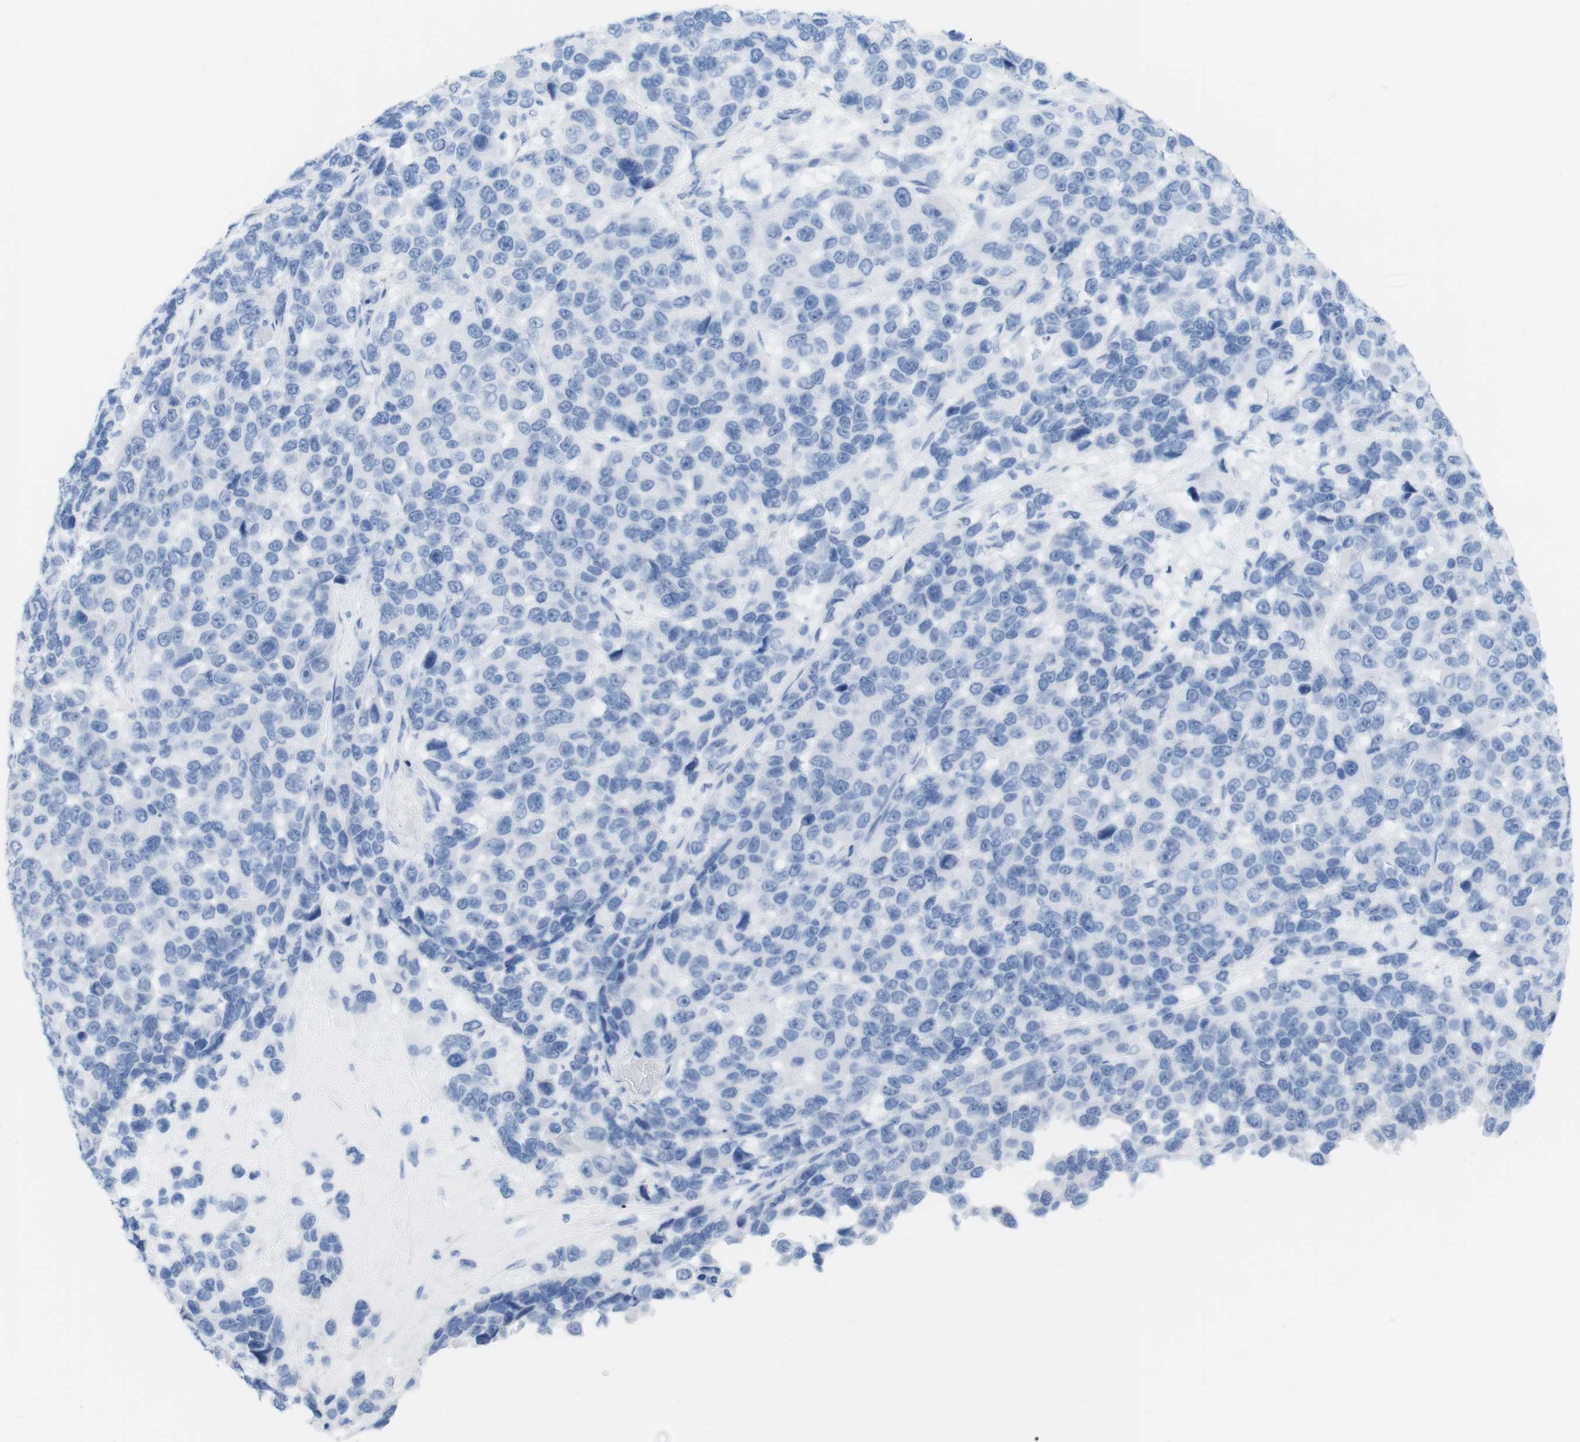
{"staining": {"intensity": "negative", "quantity": "none", "location": "none"}, "tissue": "melanoma", "cell_type": "Tumor cells", "image_type": "cancer", "snomed": [{"axis": "morphology", "description": "Malignant melanoma, NOS"}, {"axis": "topography", "description": "Skin"}], "caption": "Immunohistochemical staining of malignant melanoma displays no significant positivity in tumor cells.", "gene": "MYH7", "patient": {"sex": "male", "age": 53}}